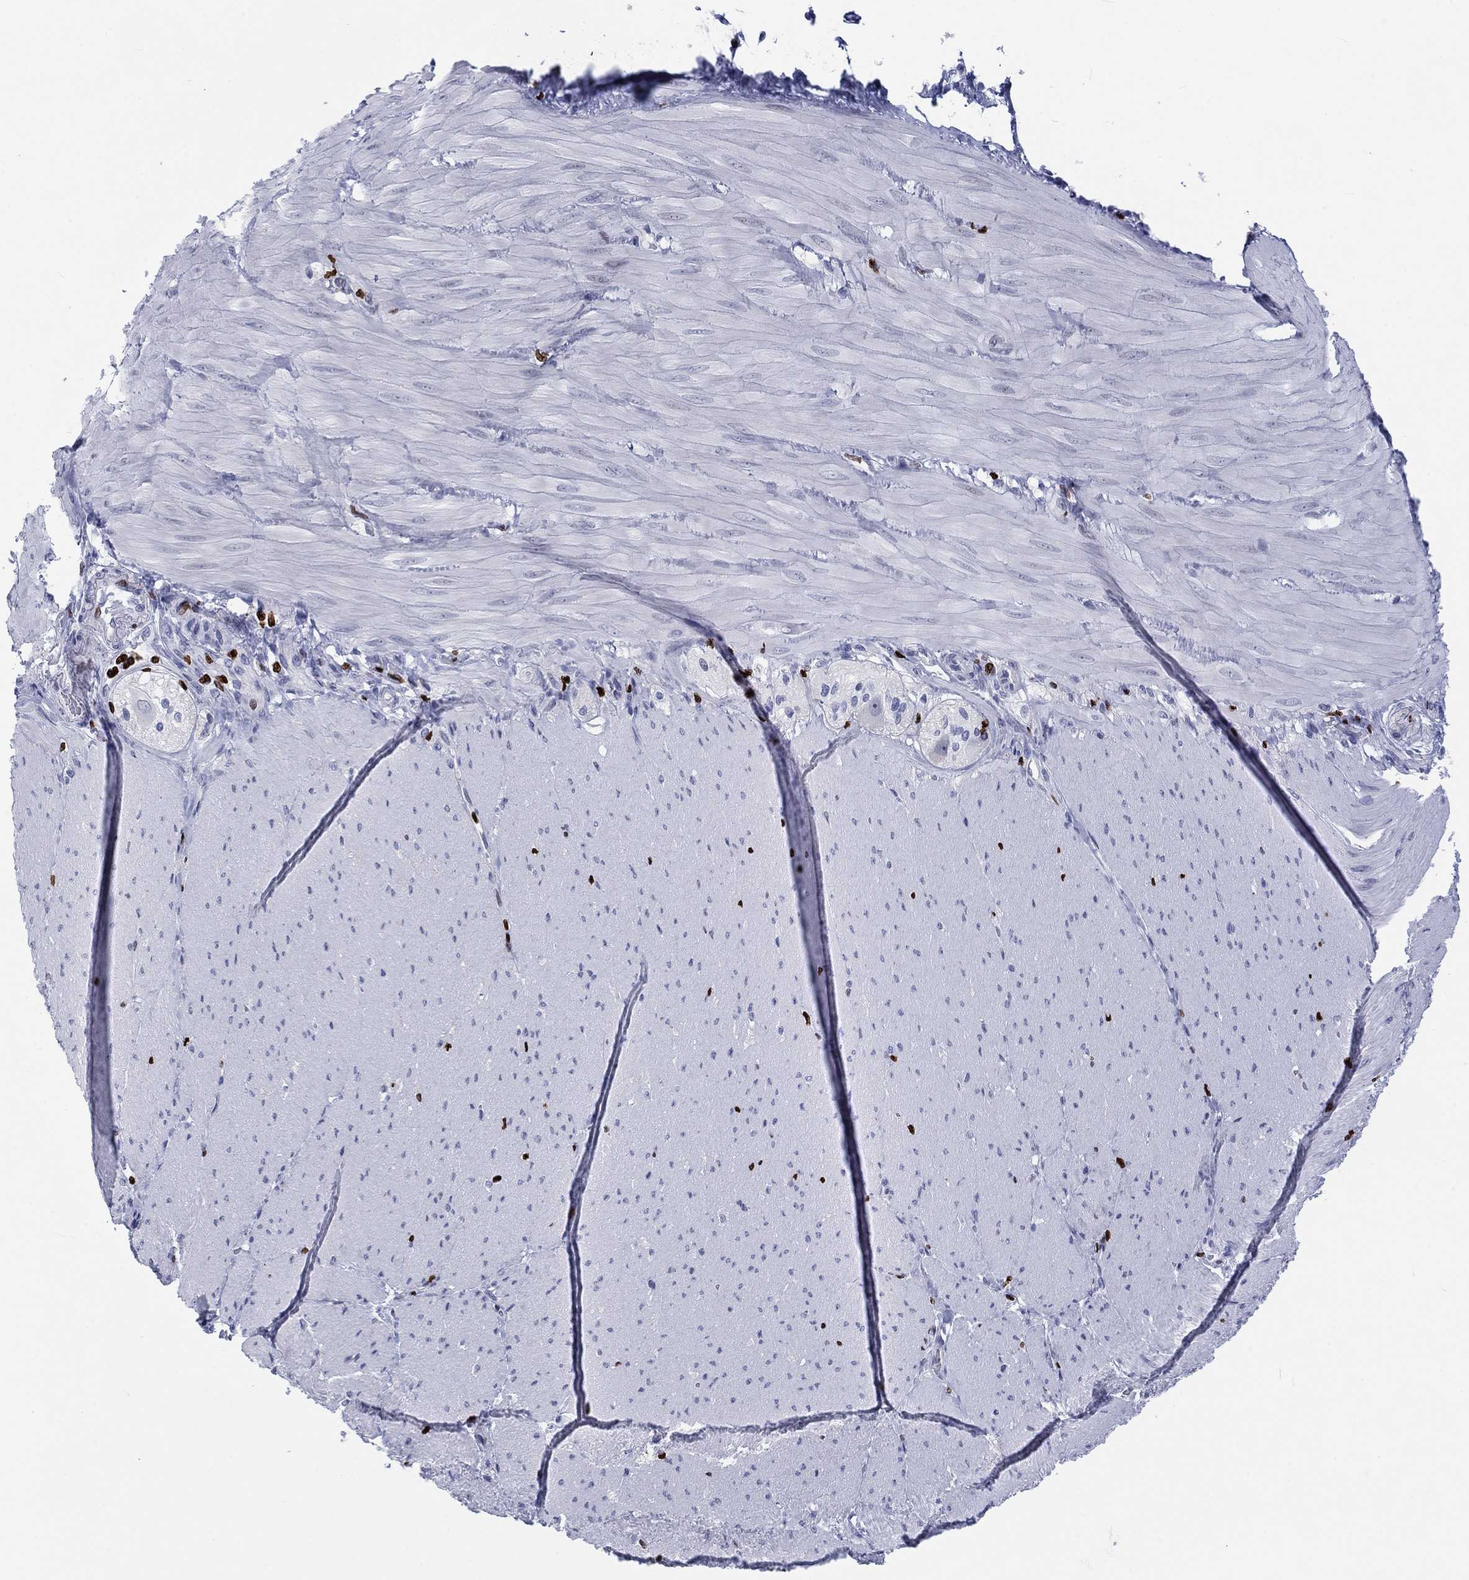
{"staining": {"intensity": "strong", "quantity": "<25%", "location": "nuclear"}, "tissue": "soft tissue", "cell_type": "Fibroblasts", "image_type": "normal", "snomed": [{"axis": "morphology", "description": "Normal tissue, NOS"}, {"axis": "topography", "description": "Smooth muscle"}, {"axis": "topography", "description": "Duodenum"}, {"axis": "topography", "description": "Peripheral nerve tissue"}], "caption": "An image showing strong nuclear staining in approximately <25% of fibroblasts in unremarkable soft tissue, as visualized by brown immunohistochemical staining.", "gene": "H1", "patient": {"sex": "female", "age": 61}}